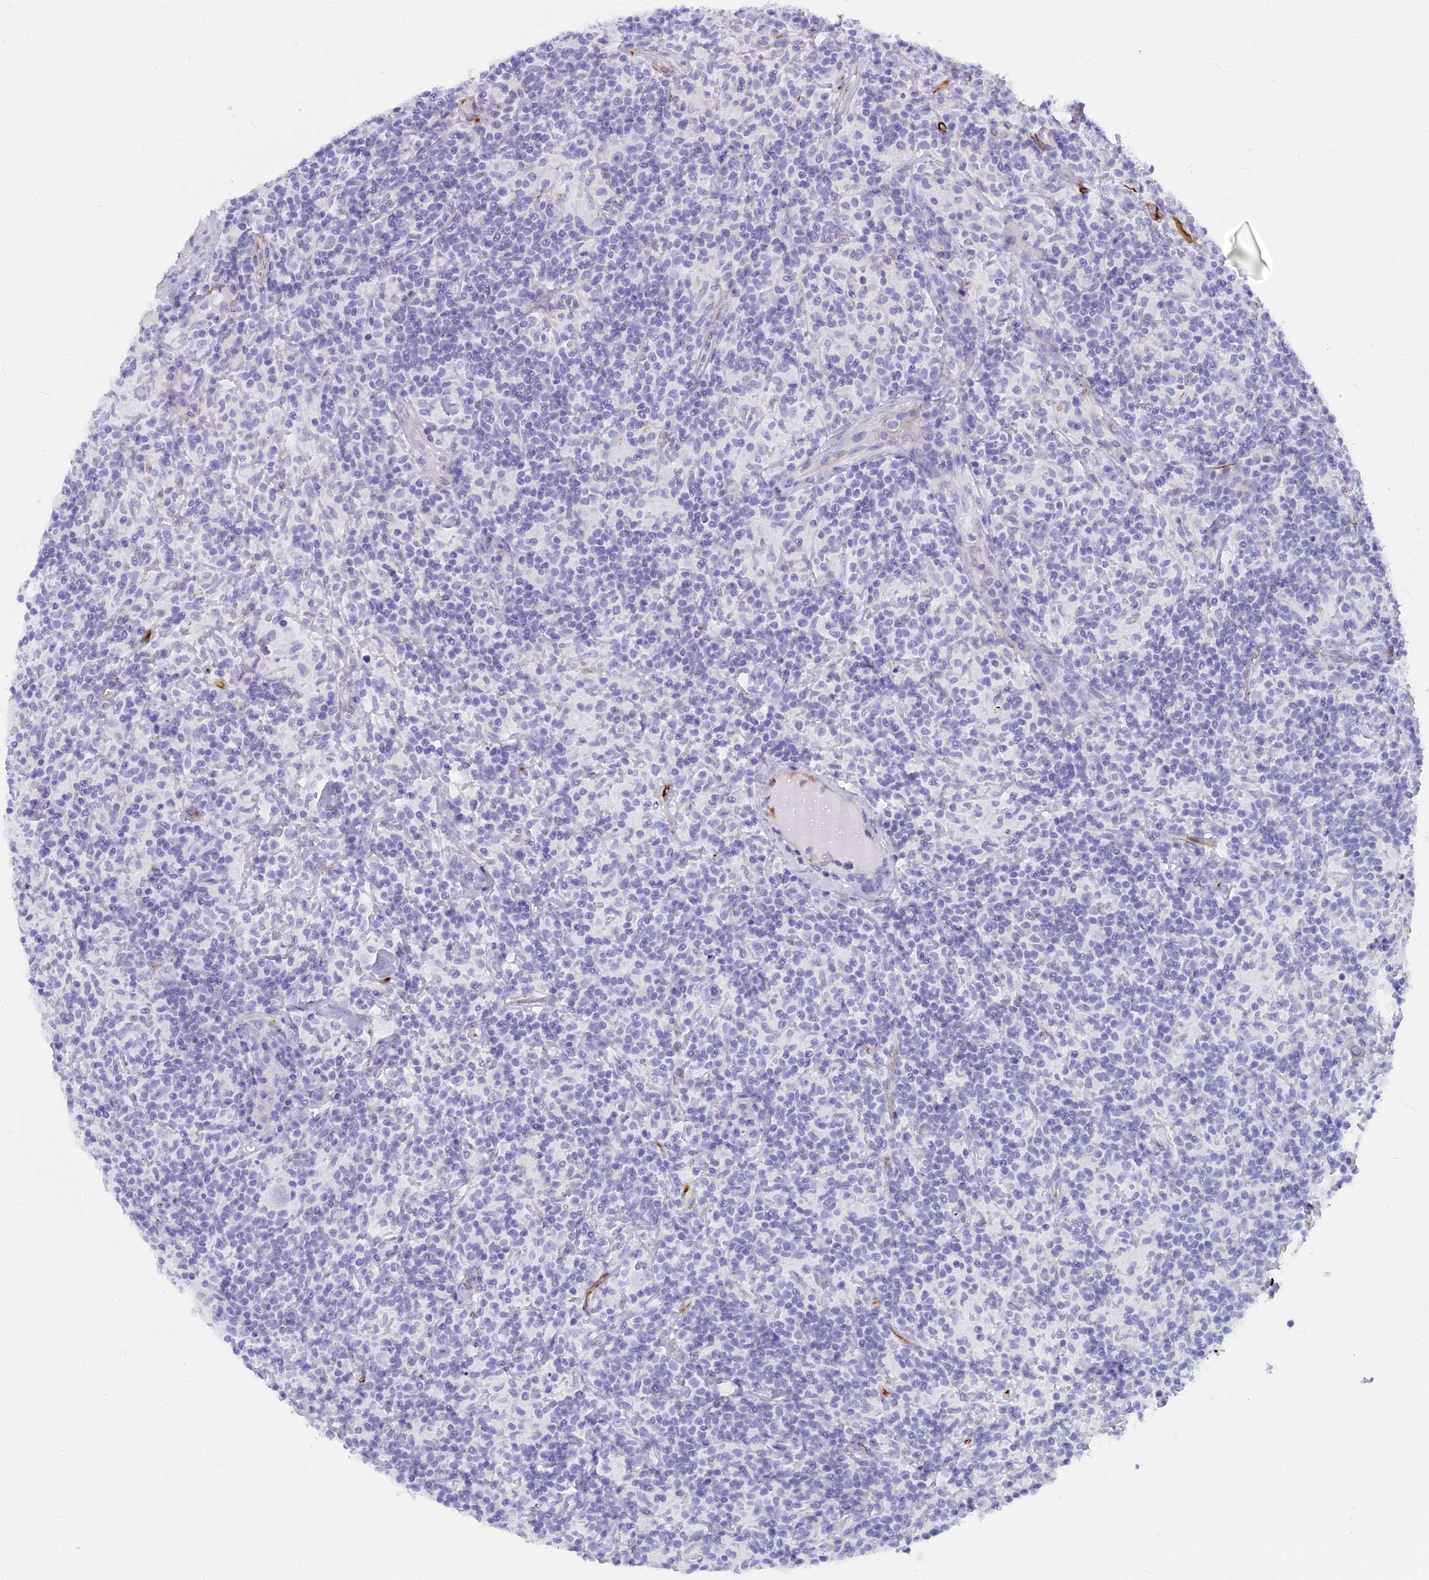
{"staining": {"intensity": "negative", "quantity": "none", "location": "none"}, "tissue": "lymphoma", "cell_type": "Tumor cells", "image_type": "cancer", "snomed": [{"axis": "morphology", "description": "Hodgkin's disease, NOS"}, {"axis": "topography", "description": "Lymph node"}], "caption": "Human Hodgkin's disease stained for a protein using immunohistochemistry (IHC) displays no positivity in tumor cells.", "gene": "EVI2A", "patient": {"sex": "male", "age": 70}}